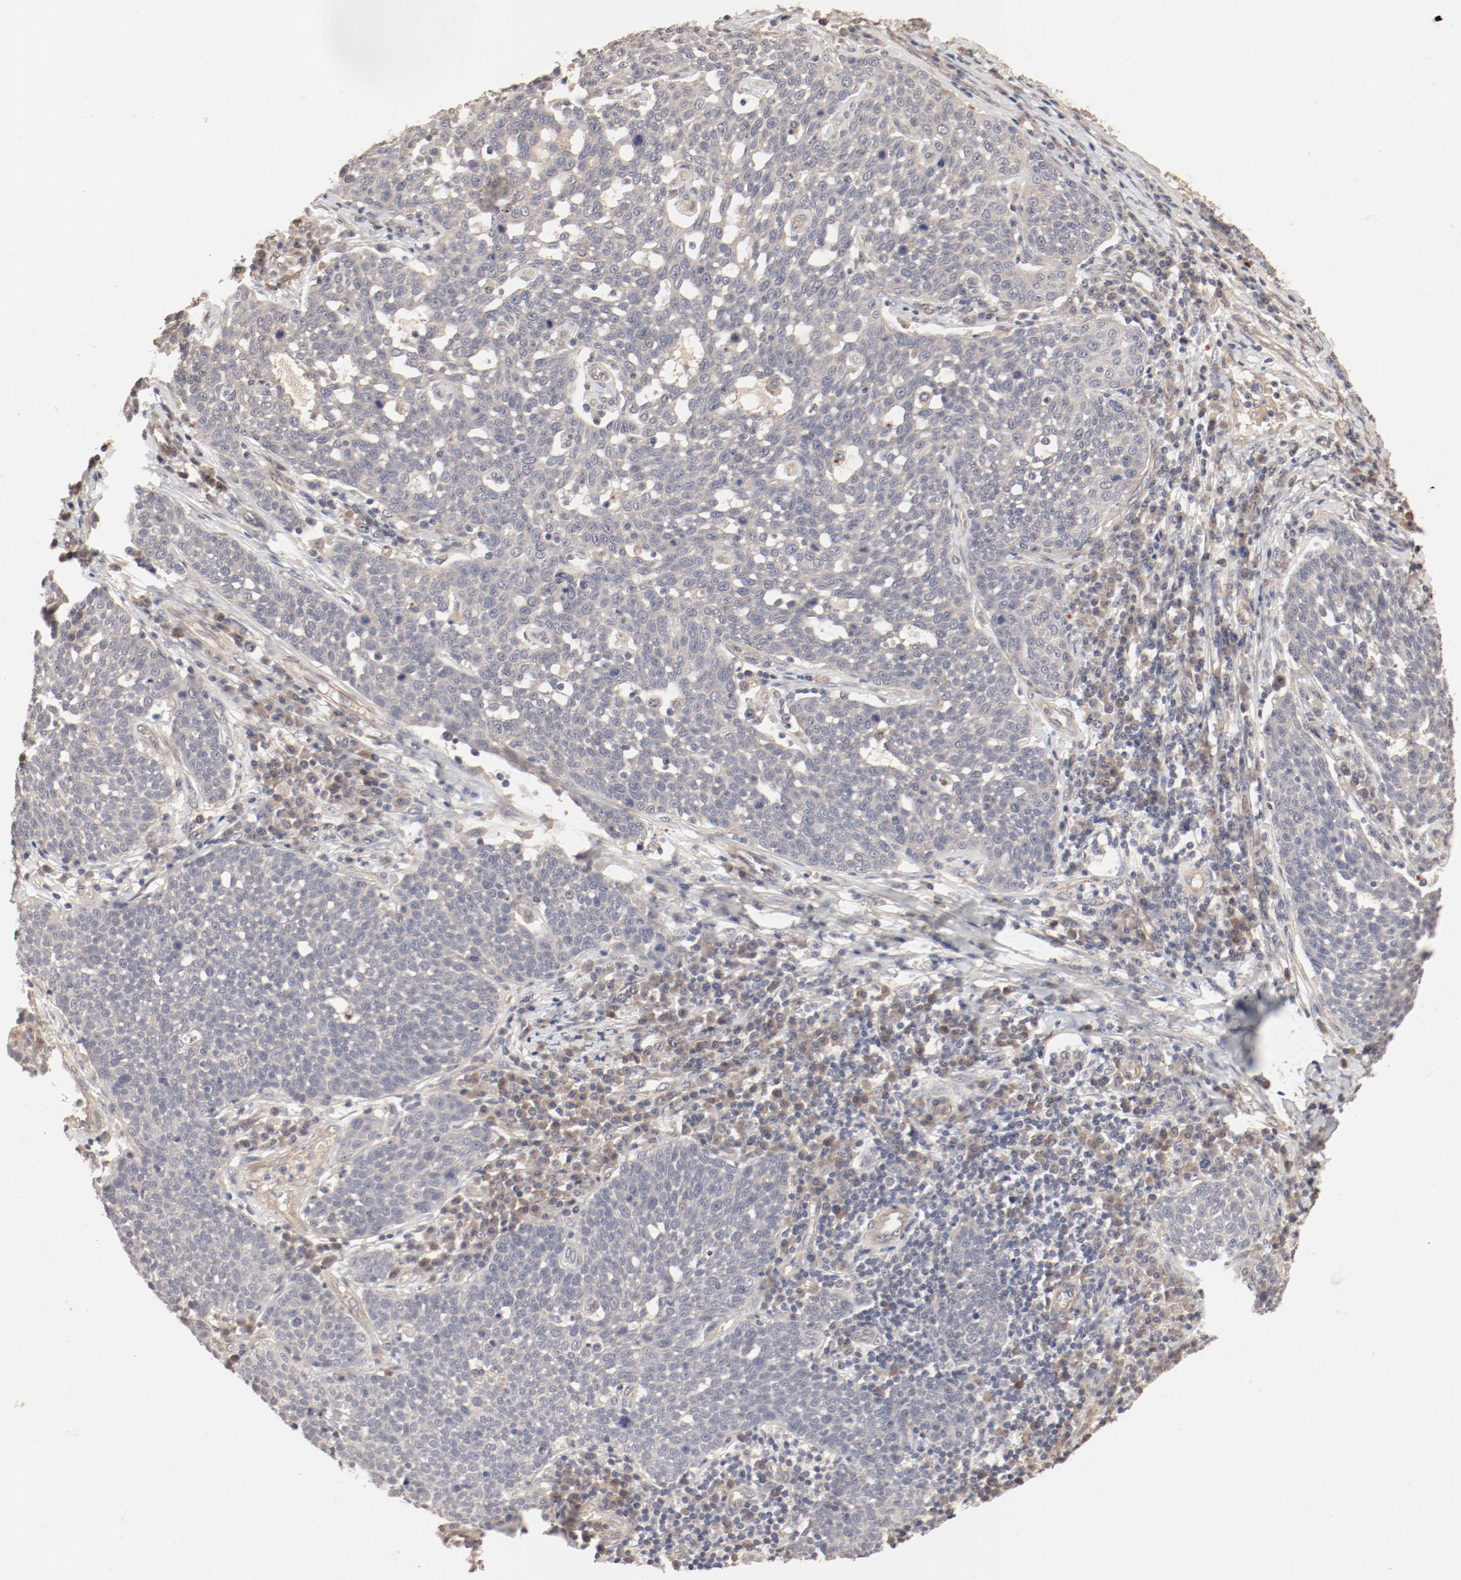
{"staining": {"intensity": "weak", "quantity": ">75%", "location": "cytoplasmic/membranous"}, "tissue": "cervical cancer", "cell_type": "Tumor cells", "image_type": "cancer", "snomed": [{"axis": "morphology", "description": "Squamous cell carcinoma, NOS"}, {"axis": "topography", "description": "Cervix"}], "caption": "This is a micrograph of IHC staining of squamous cell carcinoma (cervical), which shows weak positivity in the cytoplasmic/membranous of tumor cells.", "gene": "IL3RA", "patient": {"sex": "female", "age": 34}}